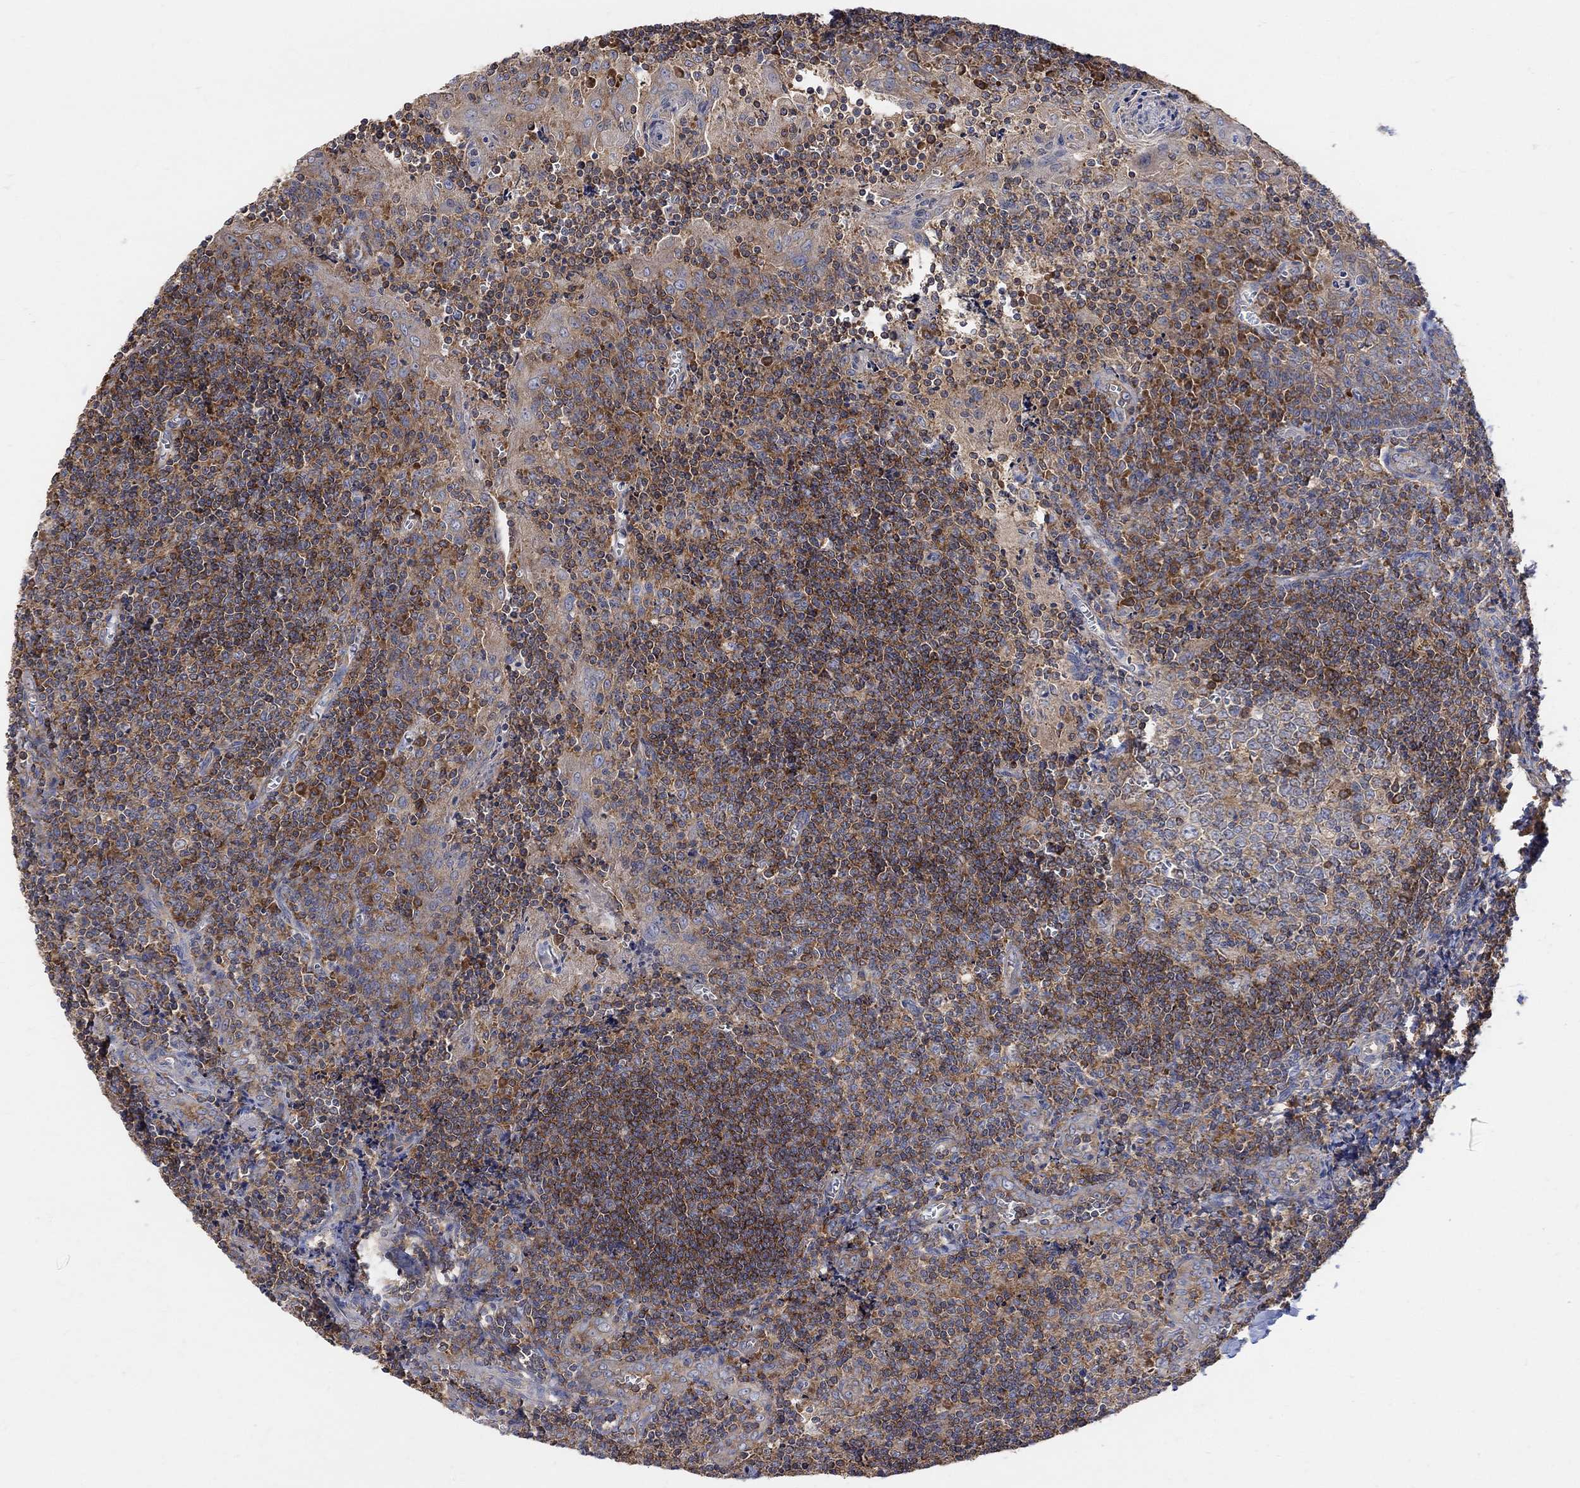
{"staining": {"intensity": "strong", "quantity": "<25%", "location": "cytoplasmic/membranous"}, "tissue": "tonsil", "cell_type": "Germinal center cells", "image_type": "normal", "snomed": [{"axis": "morphology", "description": "Normal tissue, NOS"}, {"axis": "morphology", "description": "Inflammation, NOS"}, {"axis": "topography", "description": "Tonsil"}], "caption": "The immunohistochemical stain highlights strong cytoplasmic/membranous expression in germinal center cells of benign tonsil. (DAB (3,3'-diaminobenzidine) = brown stain, brightfield microscopy at high magnification).", "gene": "BLOC1S3", "patient": {"sex": "female", "age": 31}}